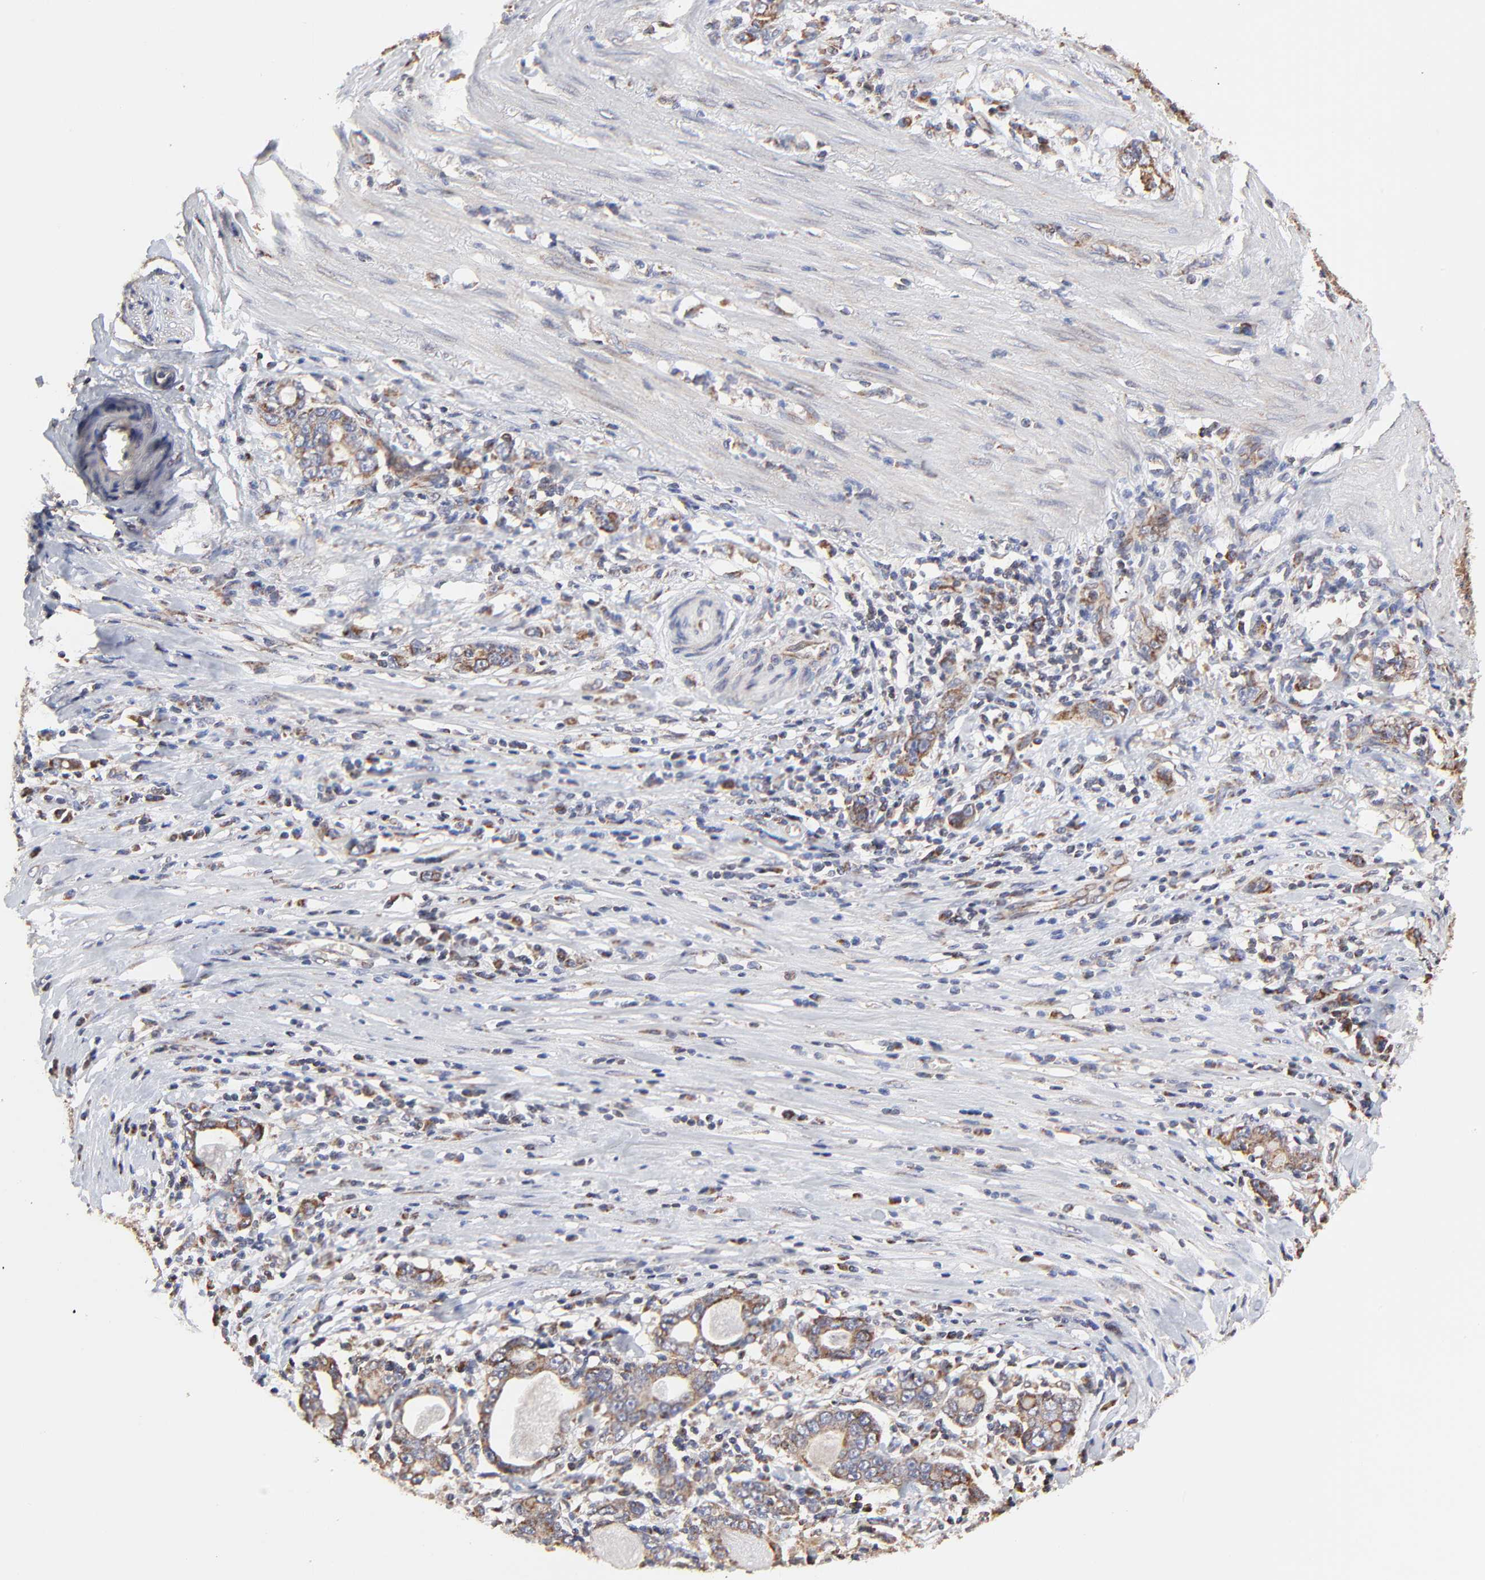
{"staining": {"intensity": "weak", "quantity": "25%-75%", "location": "cytoplasmic/membranous"}, "tissue": "stomach cancer", "cell_type": "Tumor cells", "image_type": "cancer", "snomed": [{"axis": "morphology", "description": "Adenocarcinoma, NOS"}, {"axis": "topography", "description": "Stomach, lower"}], "caption": "The micrograph shows staining of stomach cancer (adenocarcinoma), revealing weak cytoplasmic/membranous protein positivity (brown color) within tumor cells.", "gene": "ZNF550", "patient": {"sex": "female", "age": 72}}